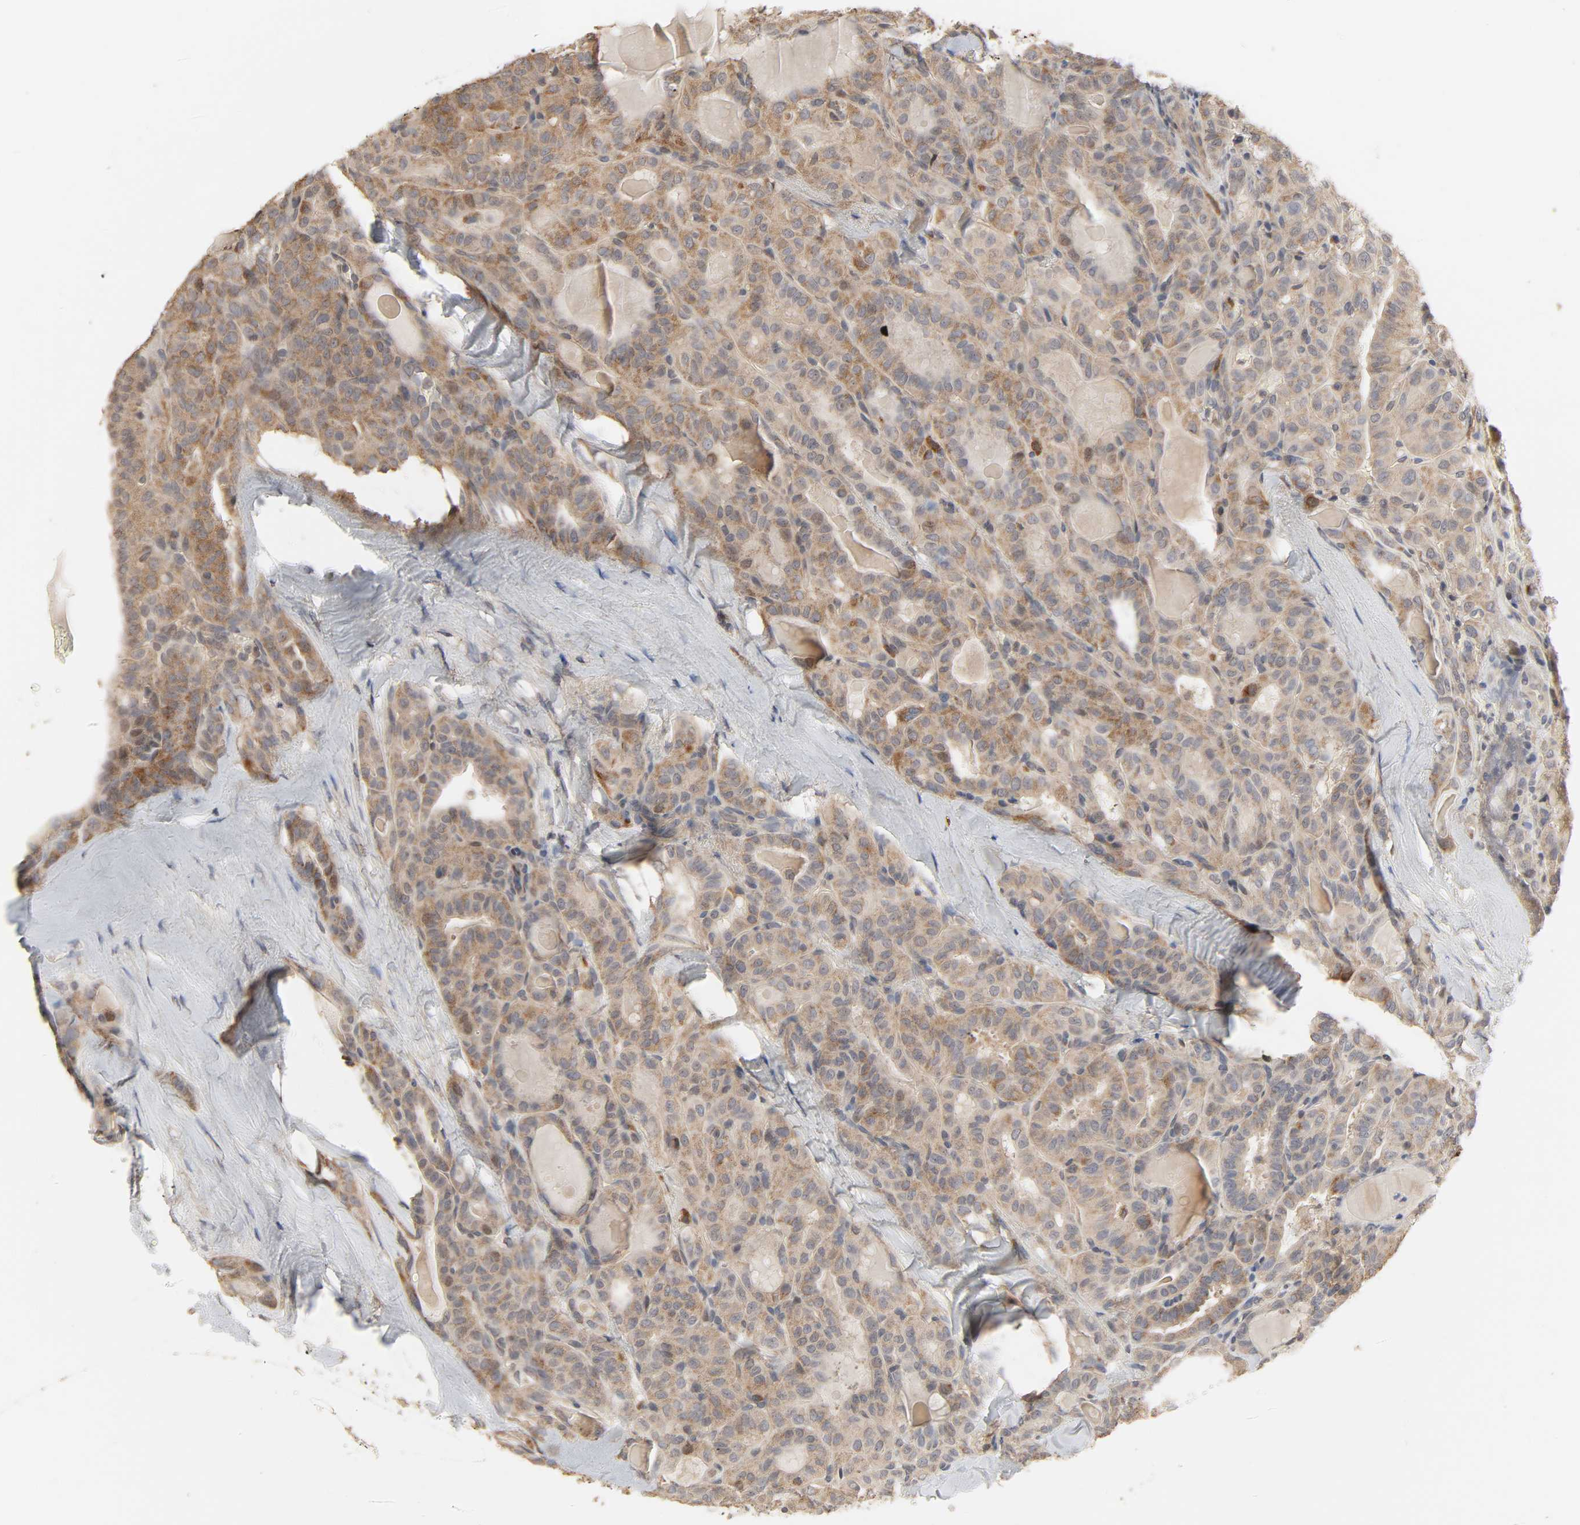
{"staining": {"intensity": "weak", "quantity": ">75%", "location": "cytoplasmic/membranous"}, "tissue": "thyroid cancer", "cell_type": "Tumor cells", "image_type": "cancer", "snomed": [{"axis": "morphology", "description": "Papillary adenocarcinoma, NOS"}, {"axis": "topography", "description": "Thyroid gland"}], "caption": "Protein analysis of thyroid cancer (papillary adenocarcinoma) tissue shows weak cytoplasmic/membranous positivity in about >75% of tumor cells. The staining was performed using DAB (3,3'-diaminobenzidine), with brown indicating positive protein expression. Nuclei are stained blue with hematoxylin.", "gene": "CLEC4E", "patient": {"sex": "male", "age": 77}}